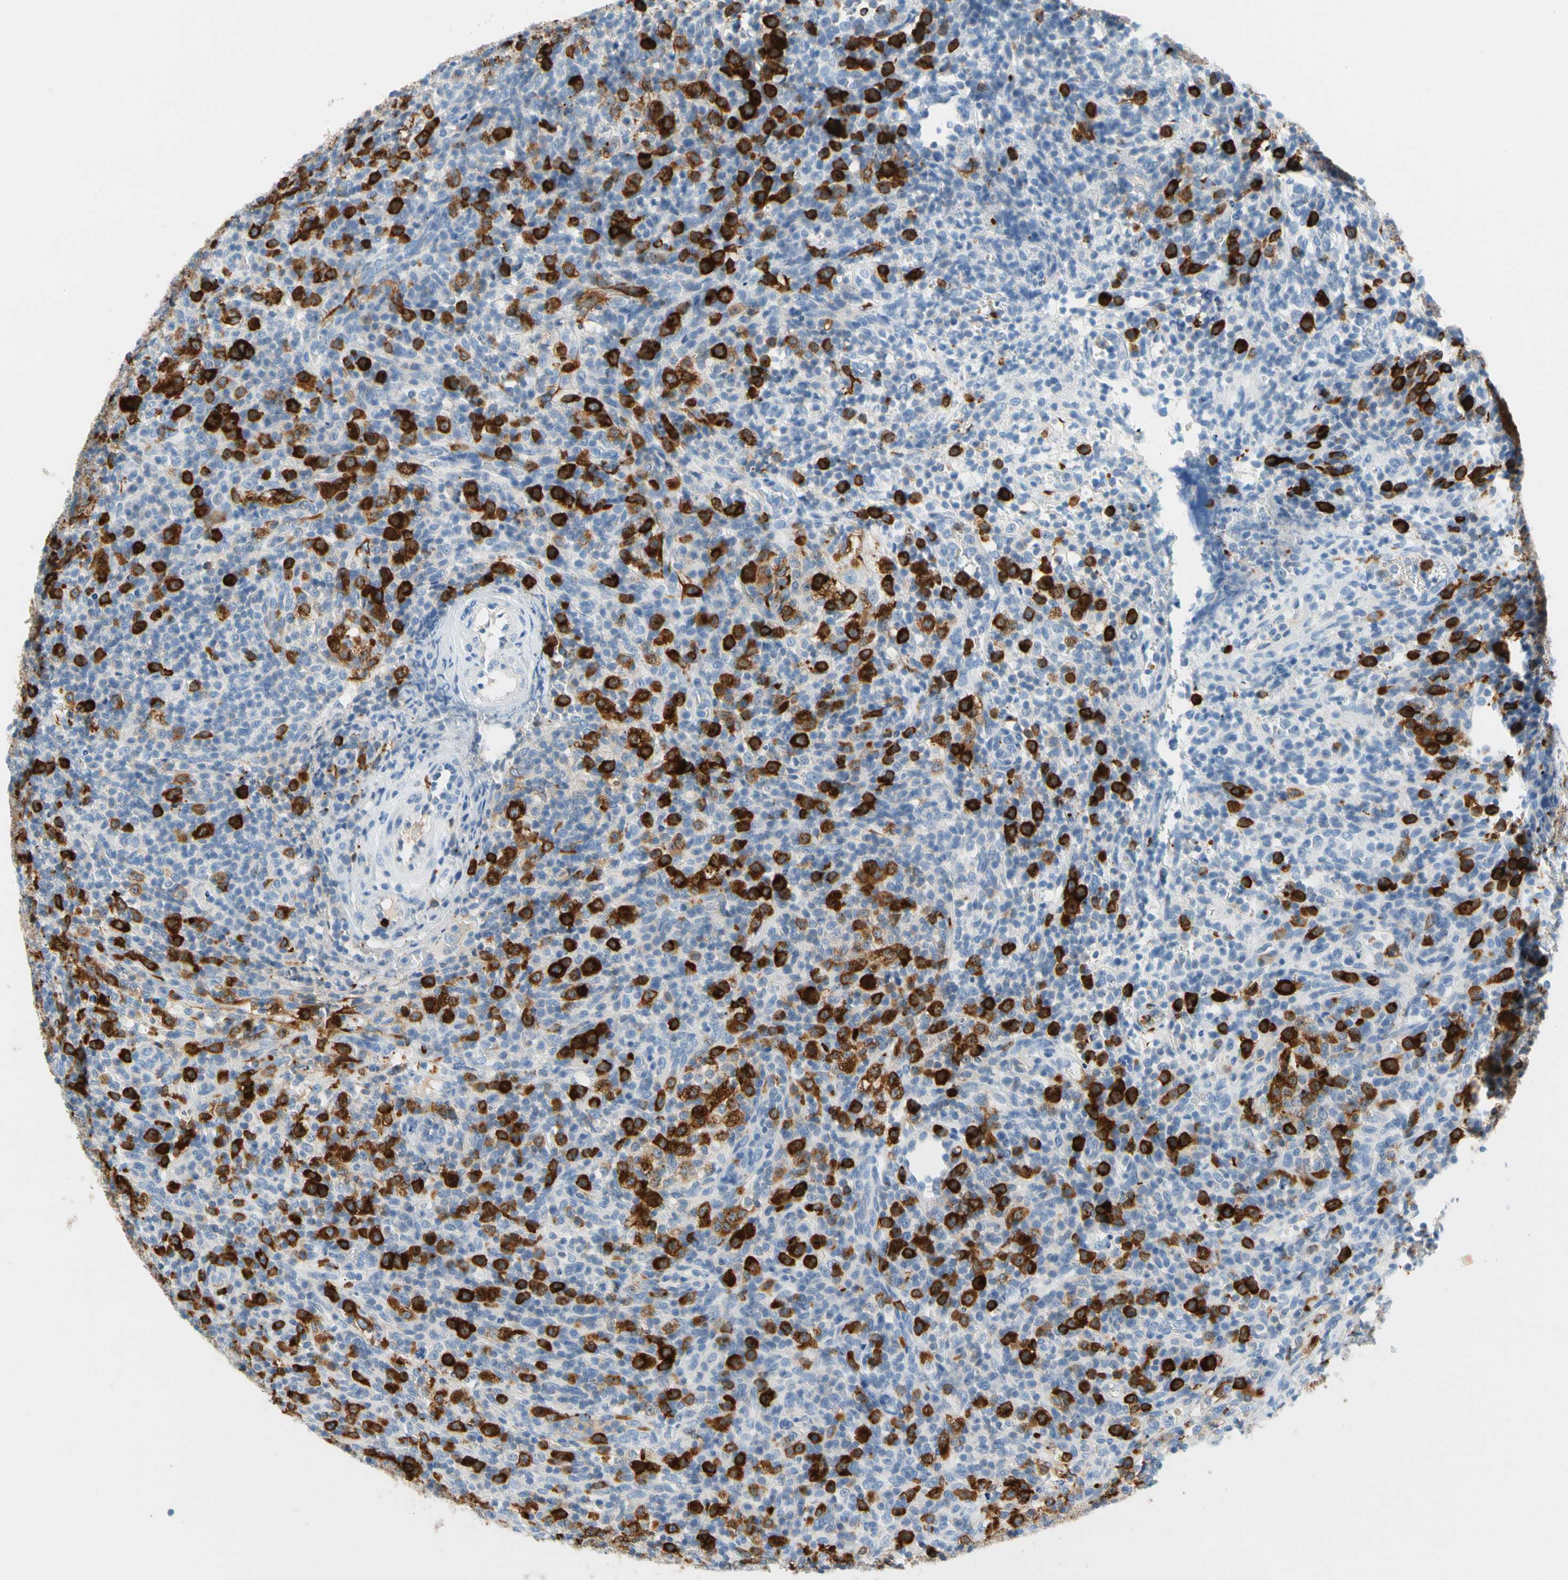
{"staining": {"intensity": "strong", "quantity": ">75%", "location": "cytoplasmic/membranous"}, "tissue": "lymphoma", "cell_type": "Tumor cells", "image_type": "cancer", "snomed": [{"axis": "morphology", "description": "Malignant lymphoma, non-Hodgkin's type, High grade"}, {"axis": "topography", "description": "Lymph node"}], "caption": "This is a photomicrograph of IHC staining of lymphoma, which shows strong staining in the cytoplasmic/membranous of tumor cells.", "gene": "TACC3", "patient": {"sex": "female", "age": 76}}